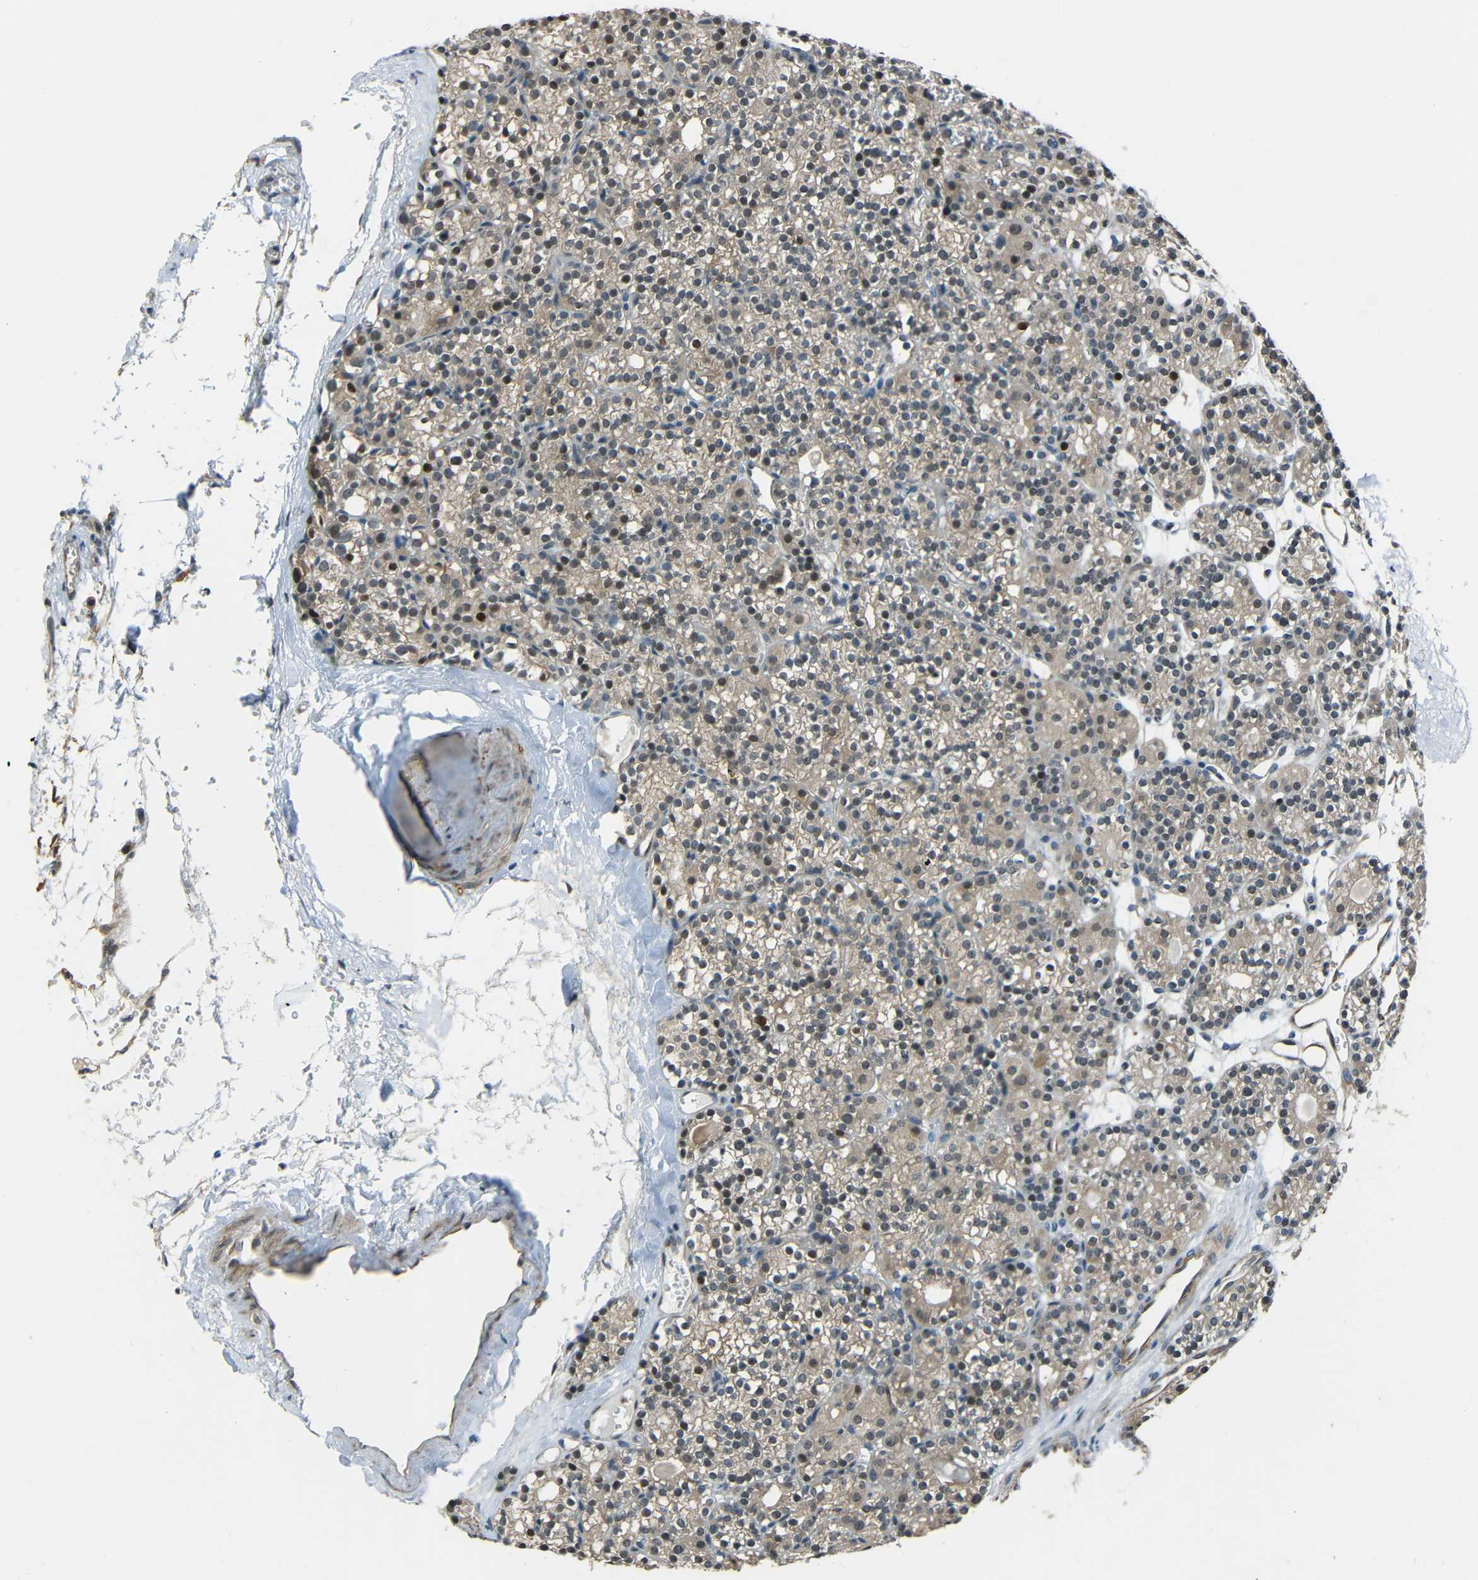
{"staining": {"intensity": "moderate", "quantity": "<25%", "location": "nuclear"}, "tissue": "parathyroid gland", "cell_type": "Glandular cells", "image_type": "normal", "snomed": [{"axis": "morphology", "description": "Normal tissue, NOS"}, {"axis": "morphology", "description": "Atrophy, NOS"}, {"axis": "topography", "description": "Parathyroid gland"}], "caption": "DAB (3,3'-diaminobenzidine) immunohistochemical staining of benign parathyroid gland exhibits moderate nuclear protein positivity in approximately <25% of glandular cells.", "gene": "STBD1", "patient": {"sex": "female", "age": 54}}